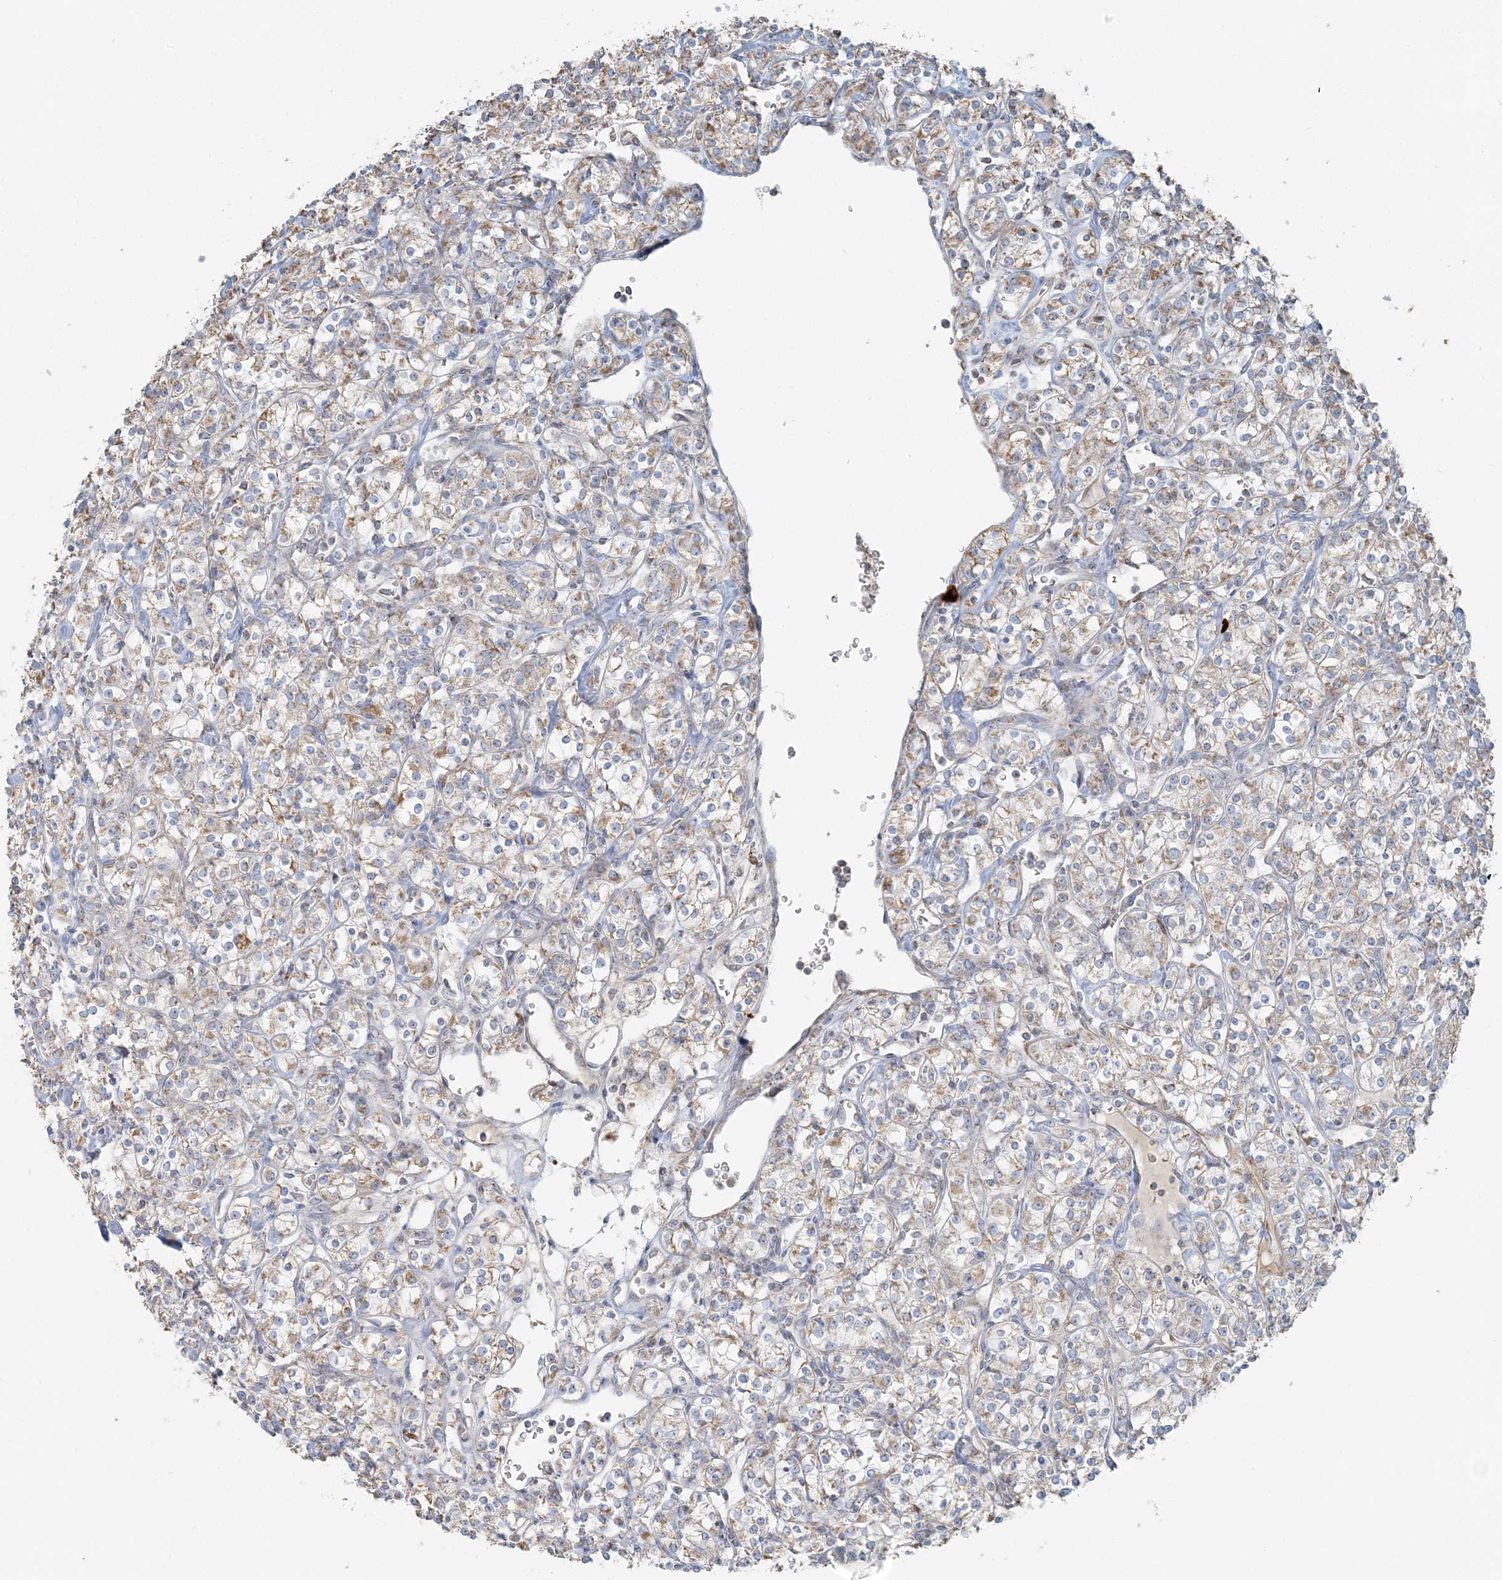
{"staining": {"intensity": "weak", "quantity": ">75%", "location": "cytoplasmic/membranous"}, "tissue": "renal cancer", "cell_type": "Tumor cells", "image_type": "cancer", "snomed": [{"axis": "morphology", "description": "Adenocarcinoma, NOS"}, {"axis": "topography", "description": "Kidney"}], "caption": "Brown immunohistochemical staining in renal cancer (adenocarcinoma) demonstrates weak cytoplasmic/membranous expression in approximately >75% of tumor cells.", "gene": "SLC22A16", "patient": {"sex": "male", "age": 77}}